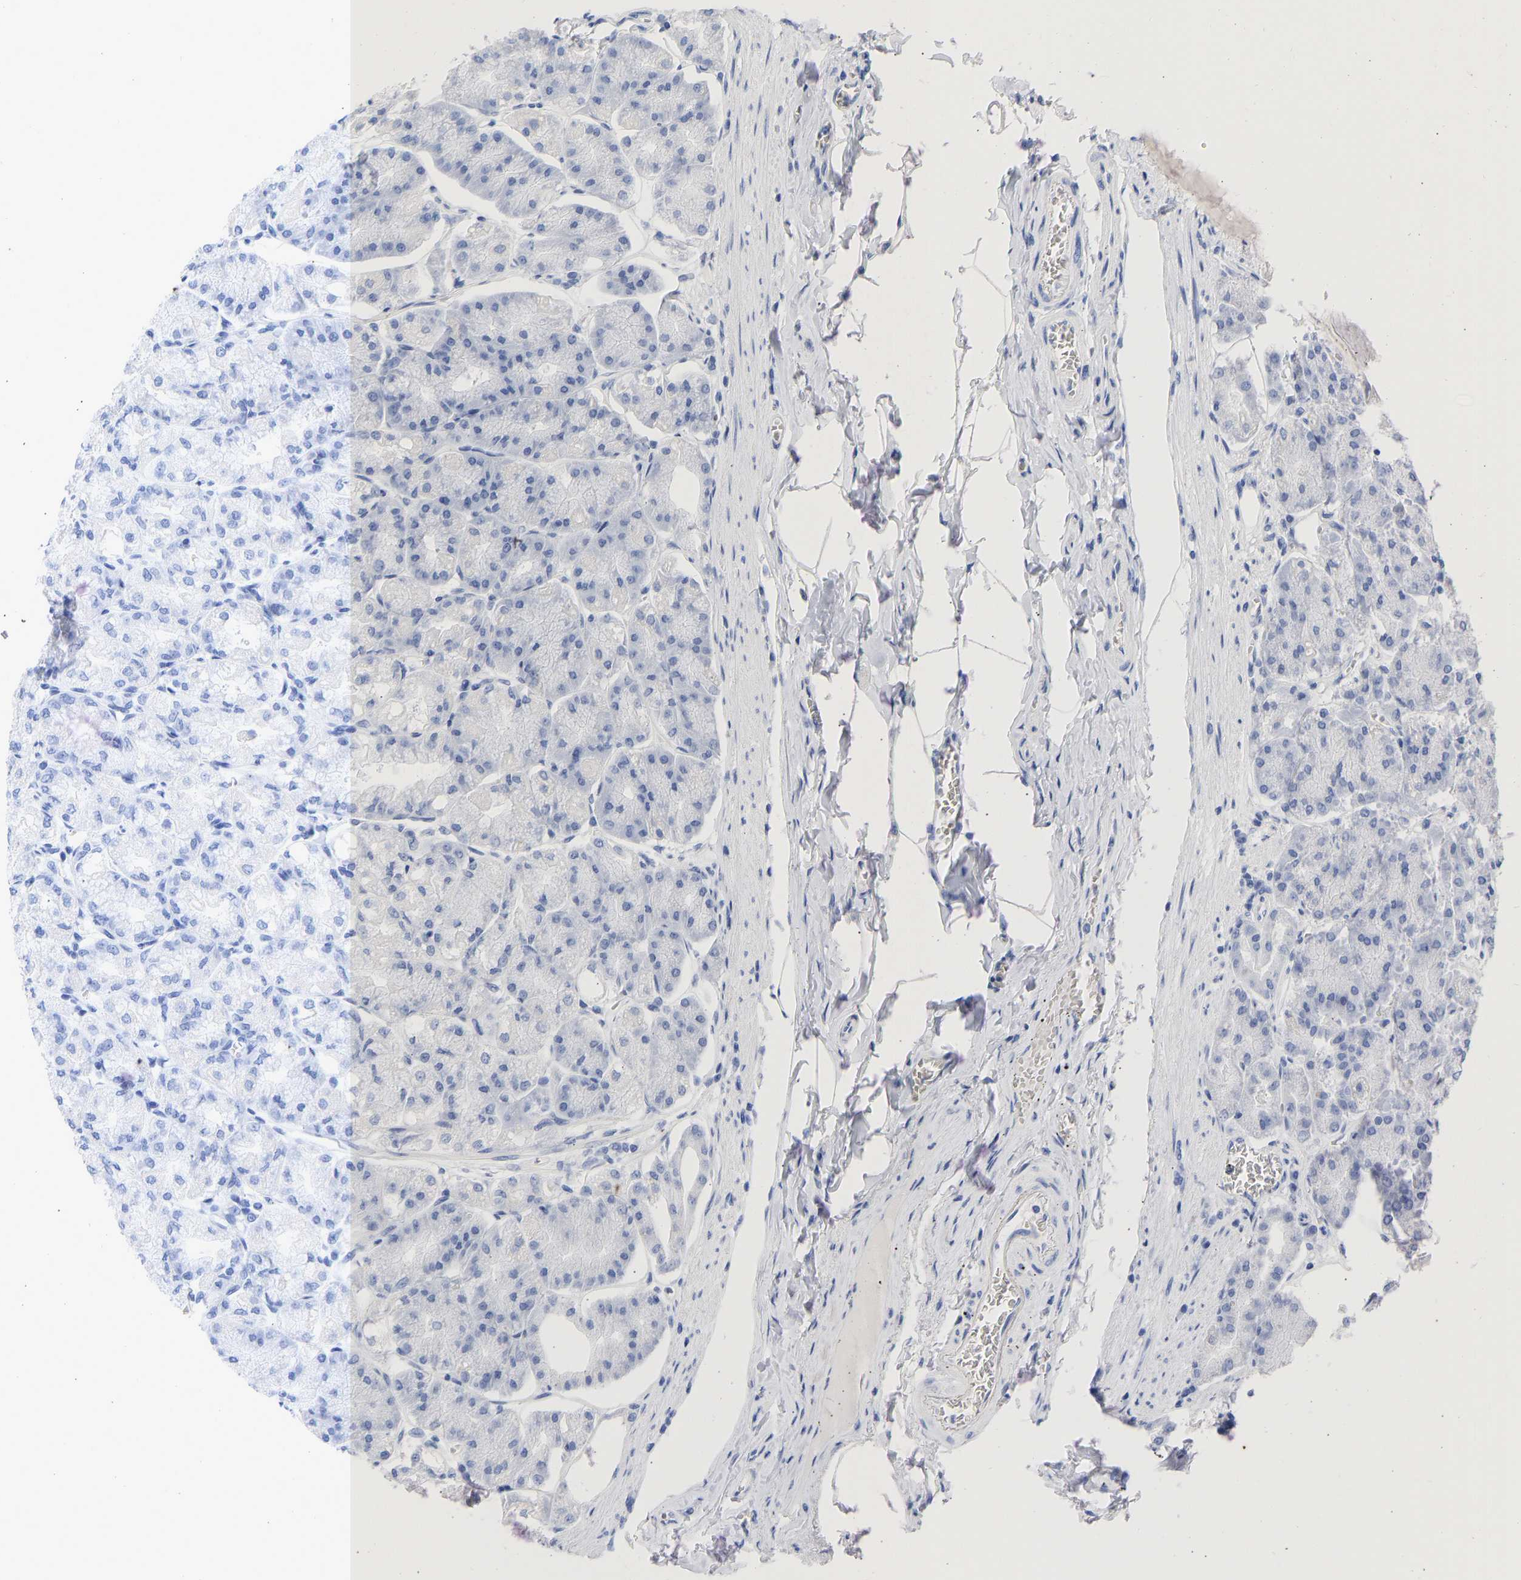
{"staining": {"intensity": "negative", "quantity": "none", "location": "none"}, "tissue": "stomach", "cell_type": "Glandular cells", "image_type": "normal", "snomed": [{"axis": "morphology", "description": "Normal tissue, NOS"}, {"axis": "topography", "description": "Stomach, lower"}], "caption": "There is no significant staining in glandular cells of stomach. Nuclei are stained in blue.", "gene": "KRT1", "patient": {"sex": "male", "age": 71}}